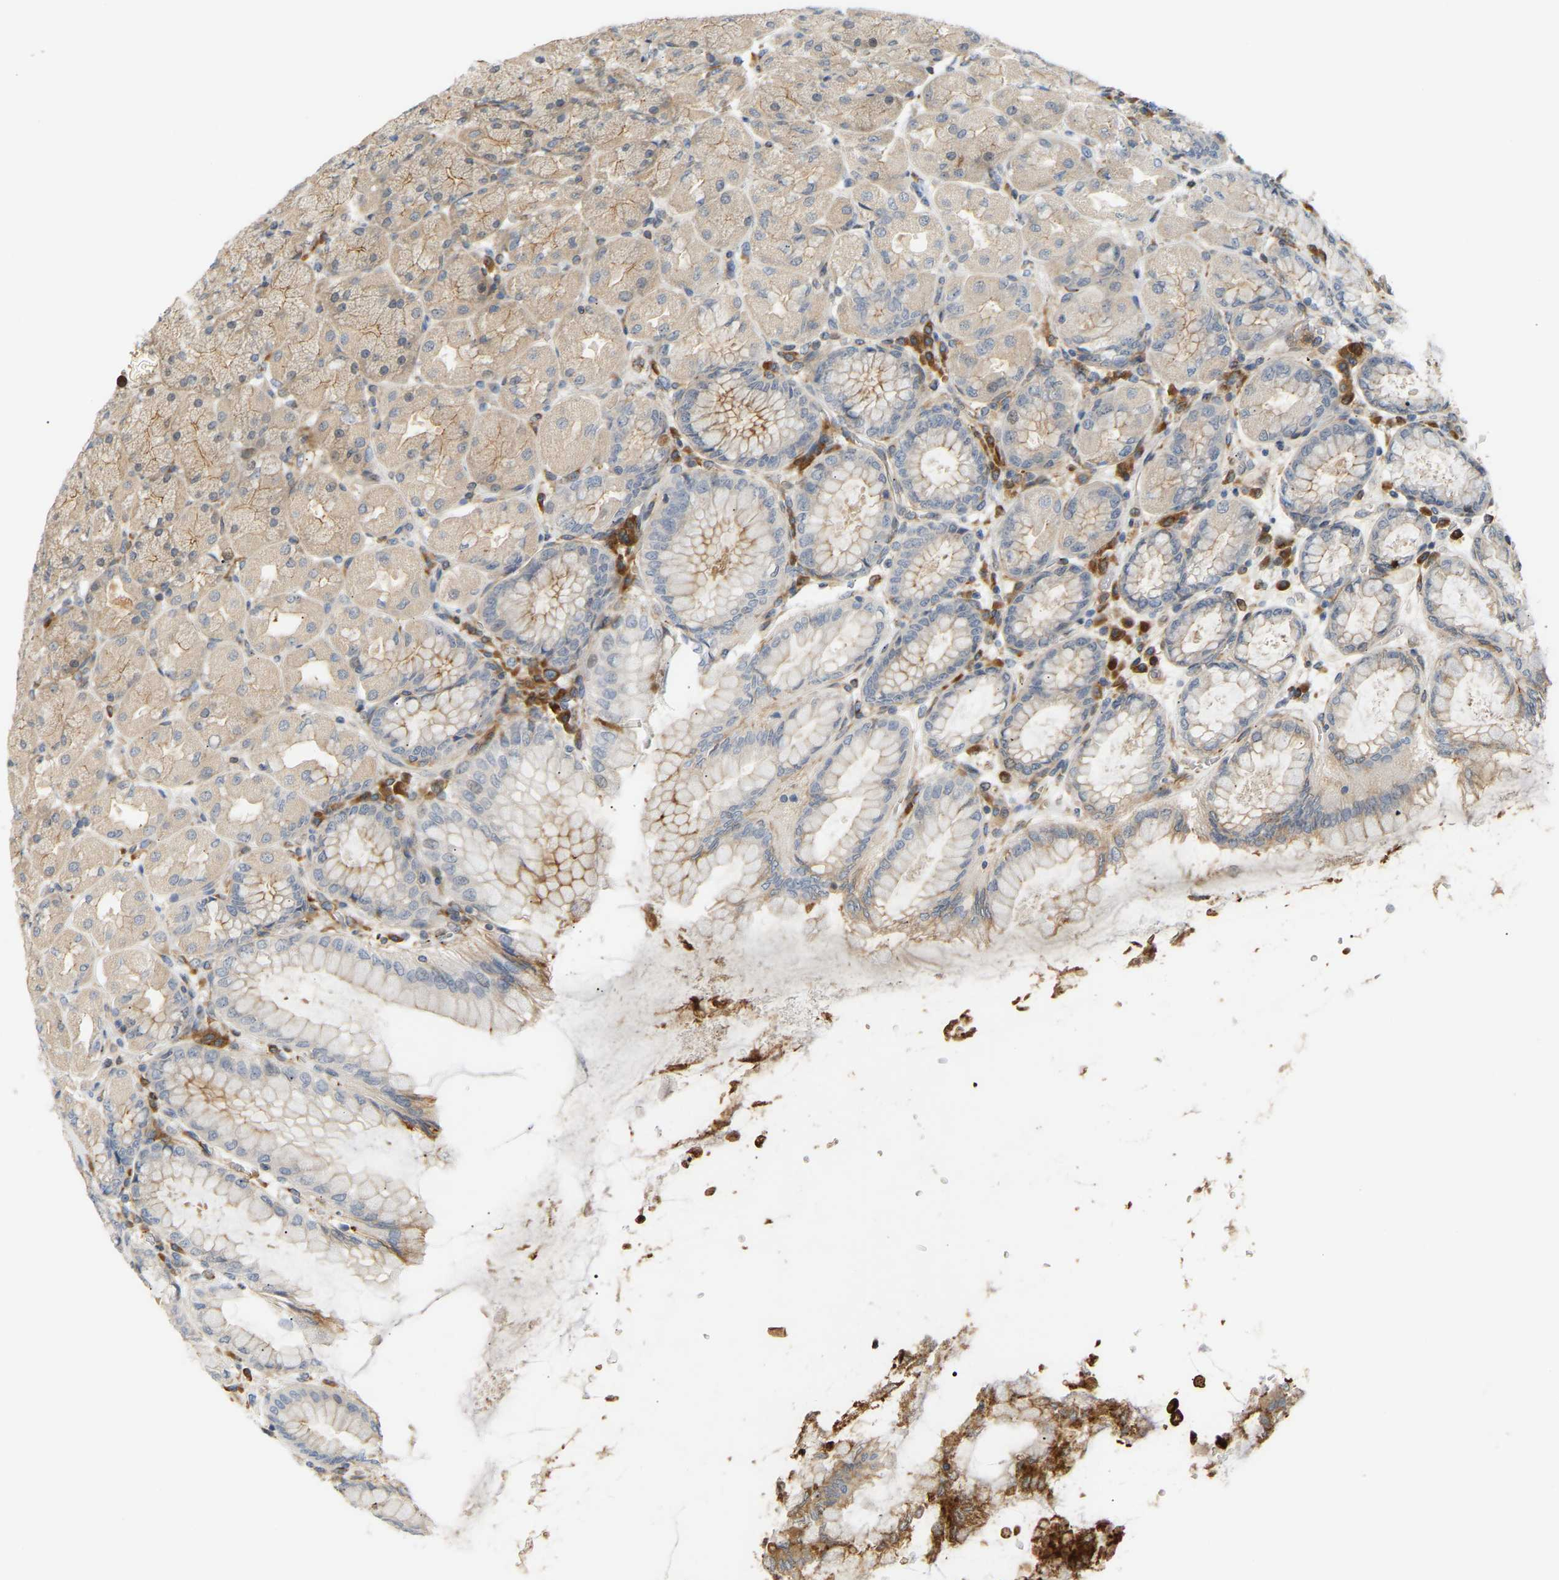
{"staining": {"intensity": "weak", "quantity": ">75%", "location": "cytoplasmic/membranous"}, "tissue": "stomach", "cell_type": "Glandular cells", "image_type": "normal", "snomed": [{"axis": "morphology", "description": "Normal tissue, NOS"}, {"axis": "topography", "description": "Stomach, upper"}], "caption": "Protein expression analysis of benign stomach shows weak cytoplasmic/membranous positivity in about >75% of glandular cells. (DAB (3,3'-diaminobenzidine) = brown stain, brightfield microscopy at high magnification).", "gene": "PLCG2", "patient": {"sex": "female", "age": 56}}